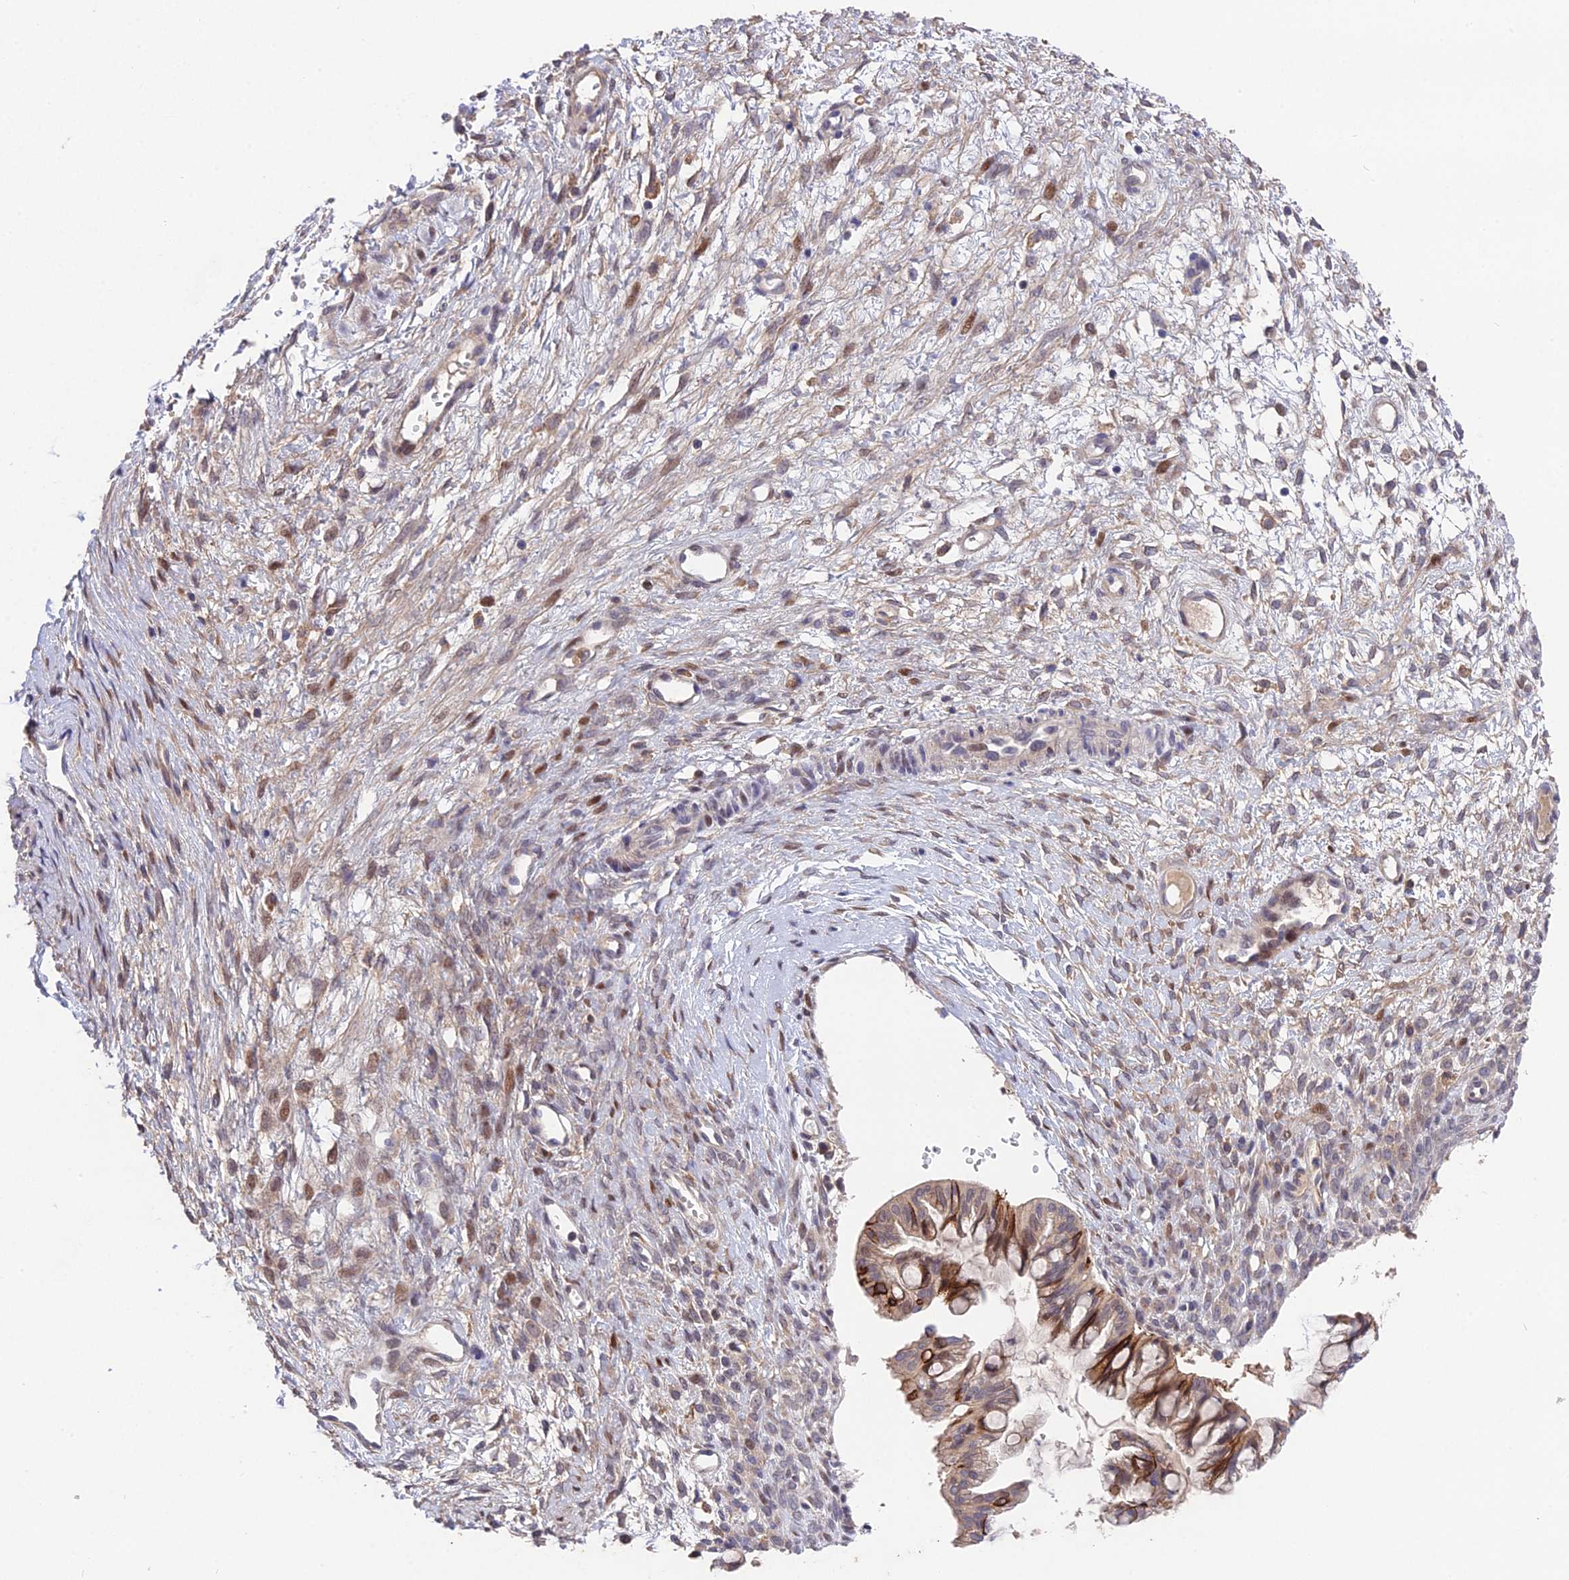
{"staining": {"intensity": "moderate", "quantity": "25%-75%", "location": "cytoplasmic/membranous"}, "tissue": "ovarian cancer", "cell_type": "Tumor cells", "image_type": "cancer", "snomed": [{"axis": "morphology", "description": "Cystadenocarcinoma, mucinous, NOS"}, {"axis": "topography", "description": "Ovary"}], "caption": "About 25%-75% of tumor cells in human ovarian cancer (mucinous cystadenocarcinoma) reveal moderate cytoplasmic/membranous protein positivity as visualized by brown immunohistochemical staining.", "gene": "PUS10", "patient": {"sex": "female", "age": 73}}